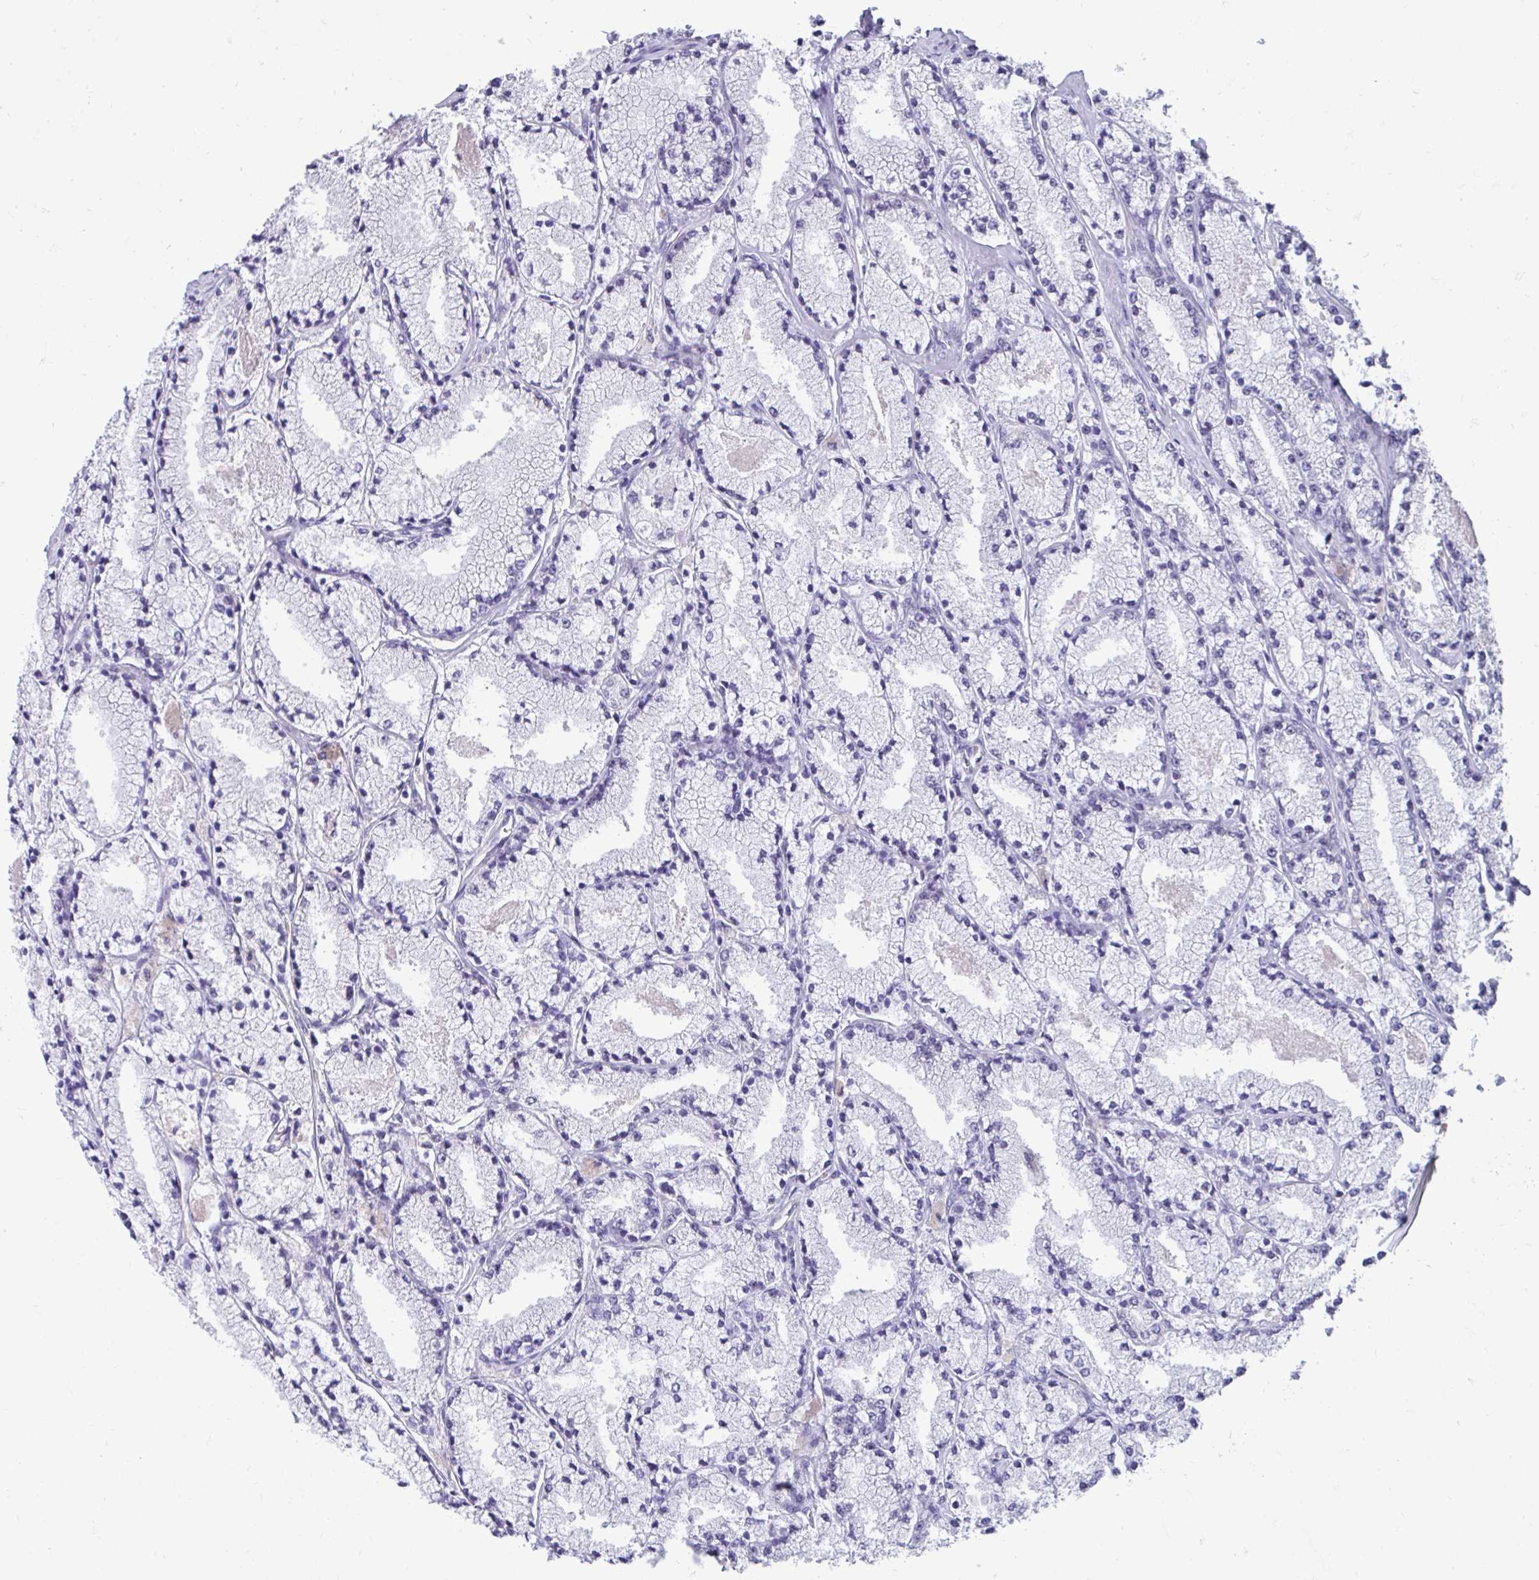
{"staining": {"intensity": "negative", "quantity": "none", "location": "none"}, "tissue": "prostate cancer", "cell_type": "Tumor cells", "image_type": "cancer", "snomed": [{"axis": "morphology", "description": "Adenocarcinoma, High grade"}, {"axis": "topography", "description": "Prostate"}], "caption": "The histopathology image shows no staining of tumor cells in prostate high-grade adenocarcinoma.", "gene": "SELENON", "patient": {"sex": "male", "age": 63}}